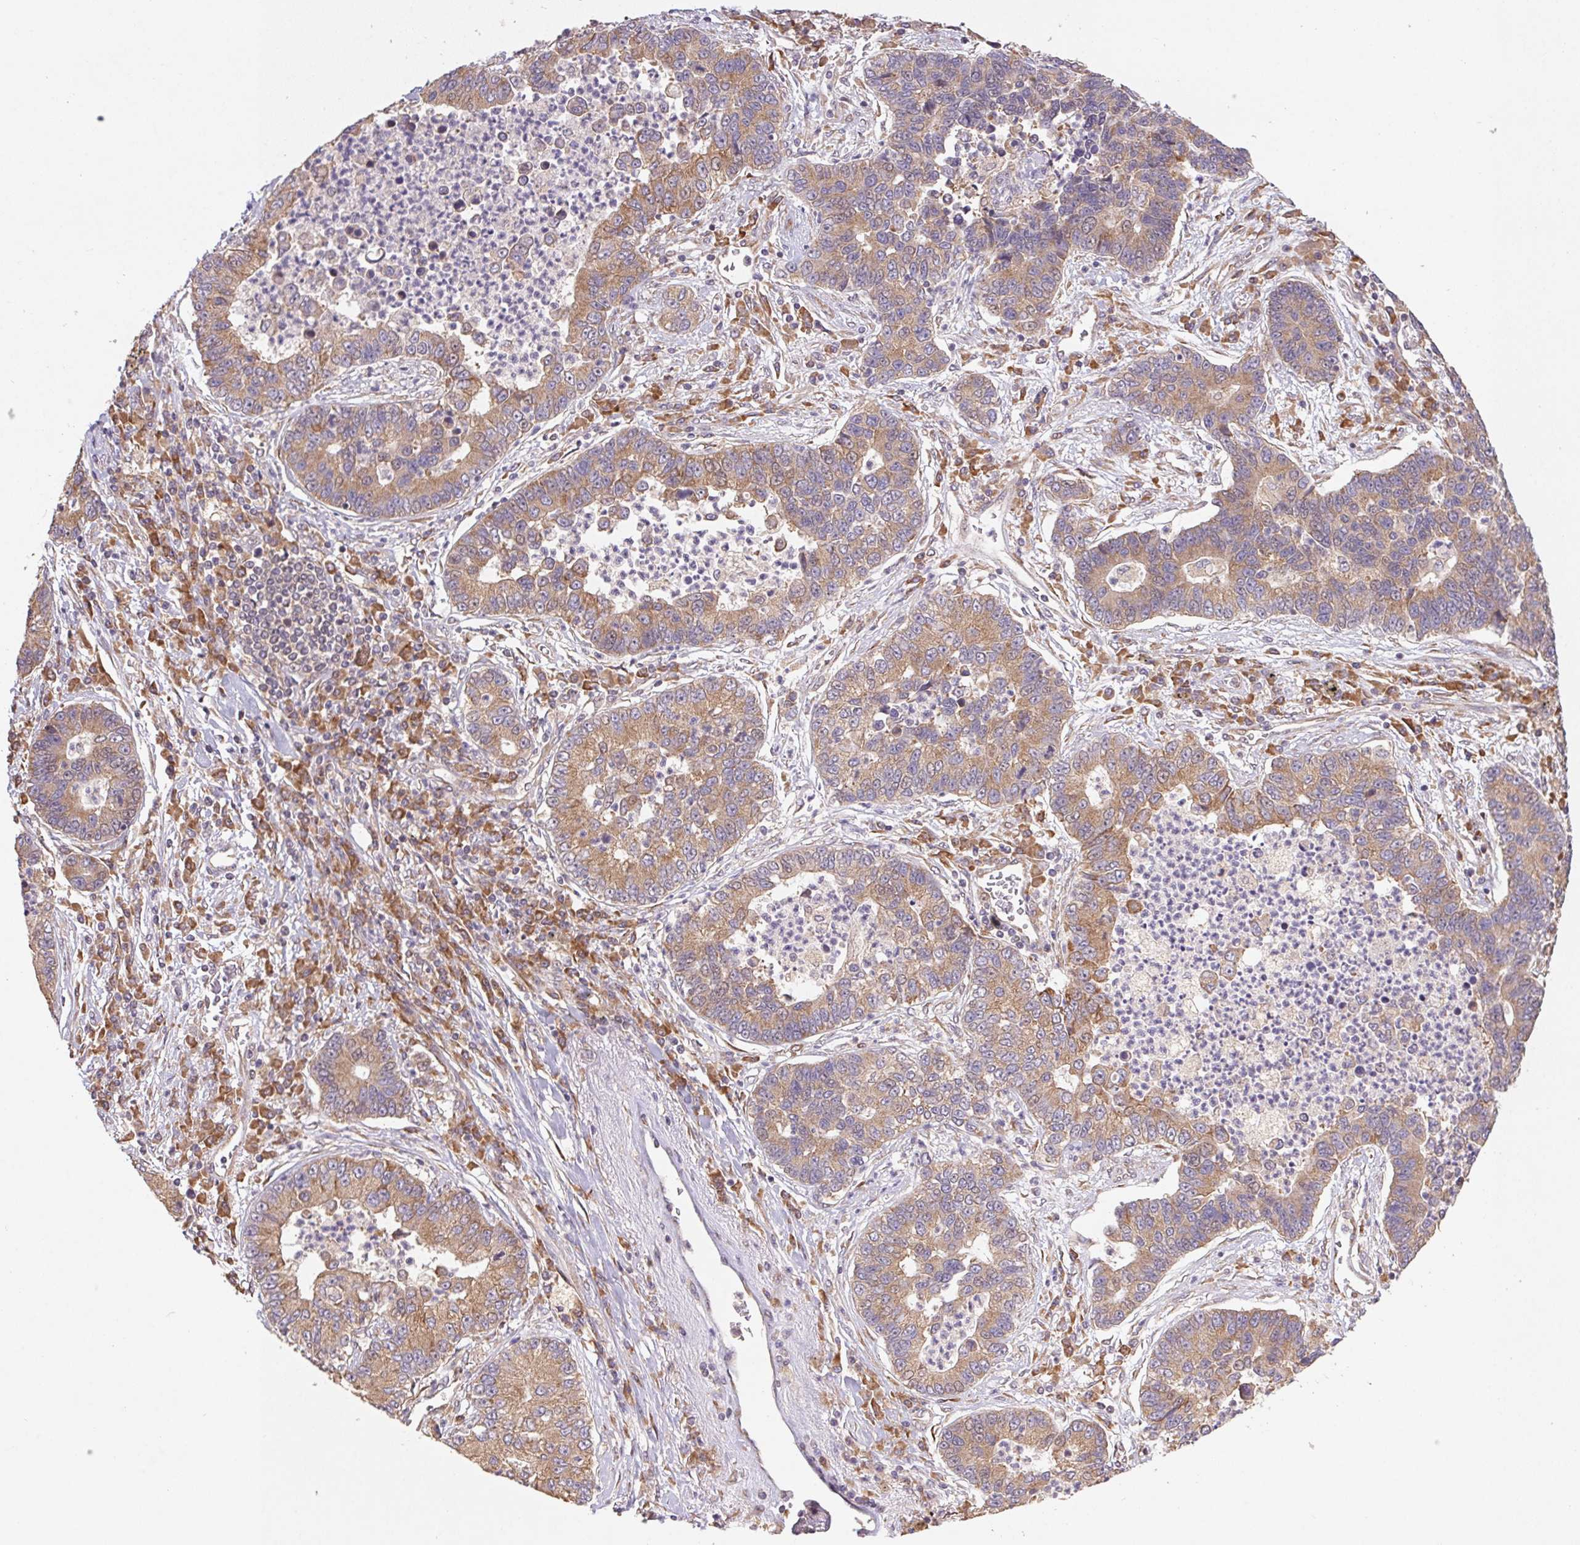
{"staining": {"intensity": "moderate", "quantity": ">75%", "location": "cytoplasmic/membranous"}, "tissue": "lung cancer", "cell_type": "Tumor cells", "image_type": "cancer", "snomed": [{"axis": "morphology", "description": "Adenocarcinoma, NOS"}, {"axis": "topography", "description": "Lung"}], "caption": "Moderate cytoplasmic/membranous expression is seen in approximately >75% of tumor cells in lung cancer (adenocarcinoma).", "gene": "RPL27A", "patient": {"sex": "female", "age": 57}}